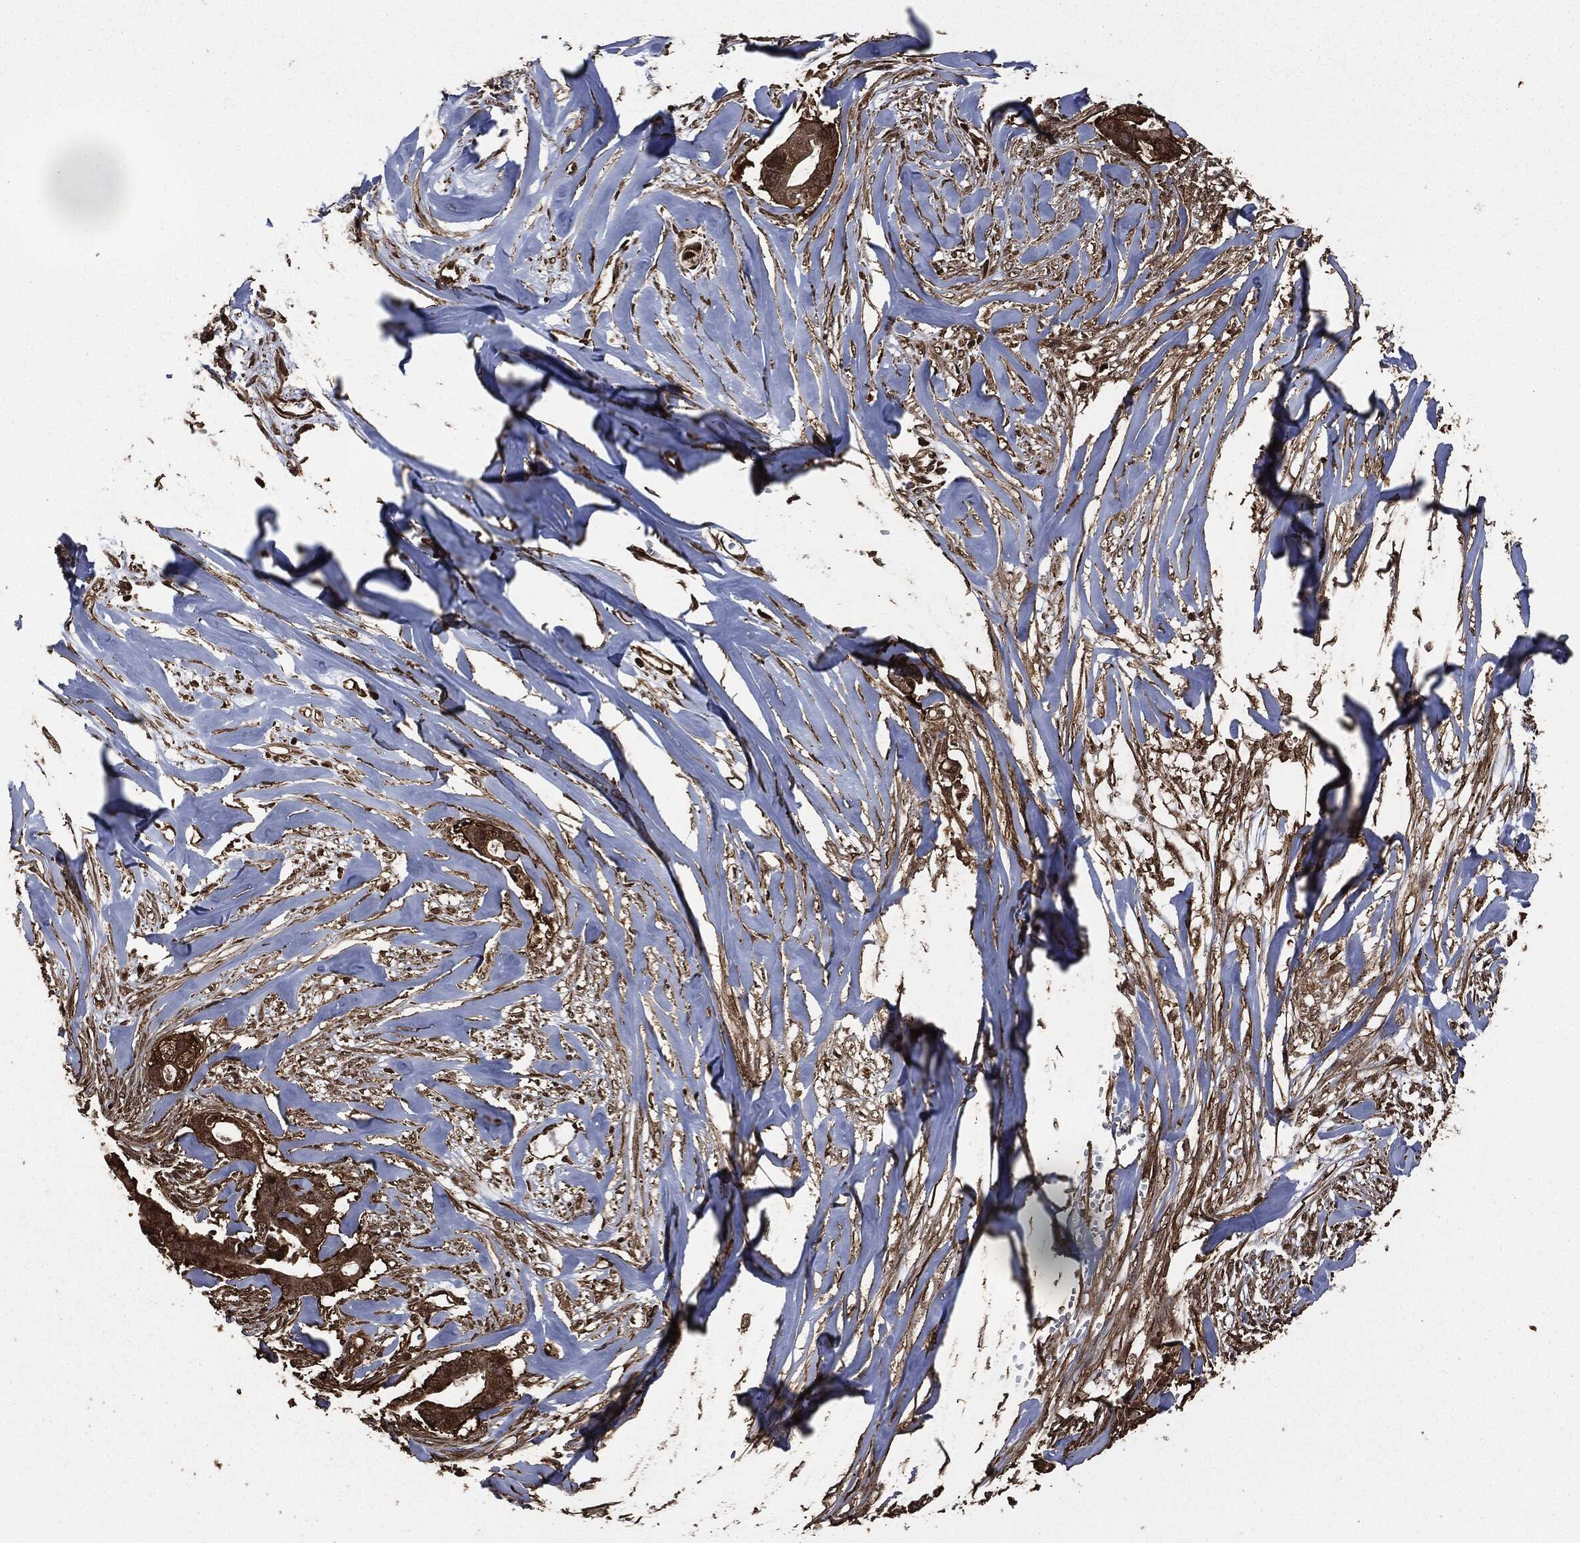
{"staining": {"intensity": "moderate", "quantity": ">75%", "location": "cytoplasmic/membranous"}, "tissue": "pancreatic cancer", "cell_type": "Tumor cells", "image_type": "cancer", "snomed": [{"axis": "morphology", "description": "Adenocarcinoma, NOS"}, {"axis": "topography", "description": "Pancreas"}], "caption": "High-power microscopy captured an immunohistochemistry image of pancreatic cancer (adenocarcinoma), revealing moderate cytoplasmic/membranous expression in about >75% of tumor cells.", "gene": "HRAS", "patient": {"sex": "male", "age": 61}}